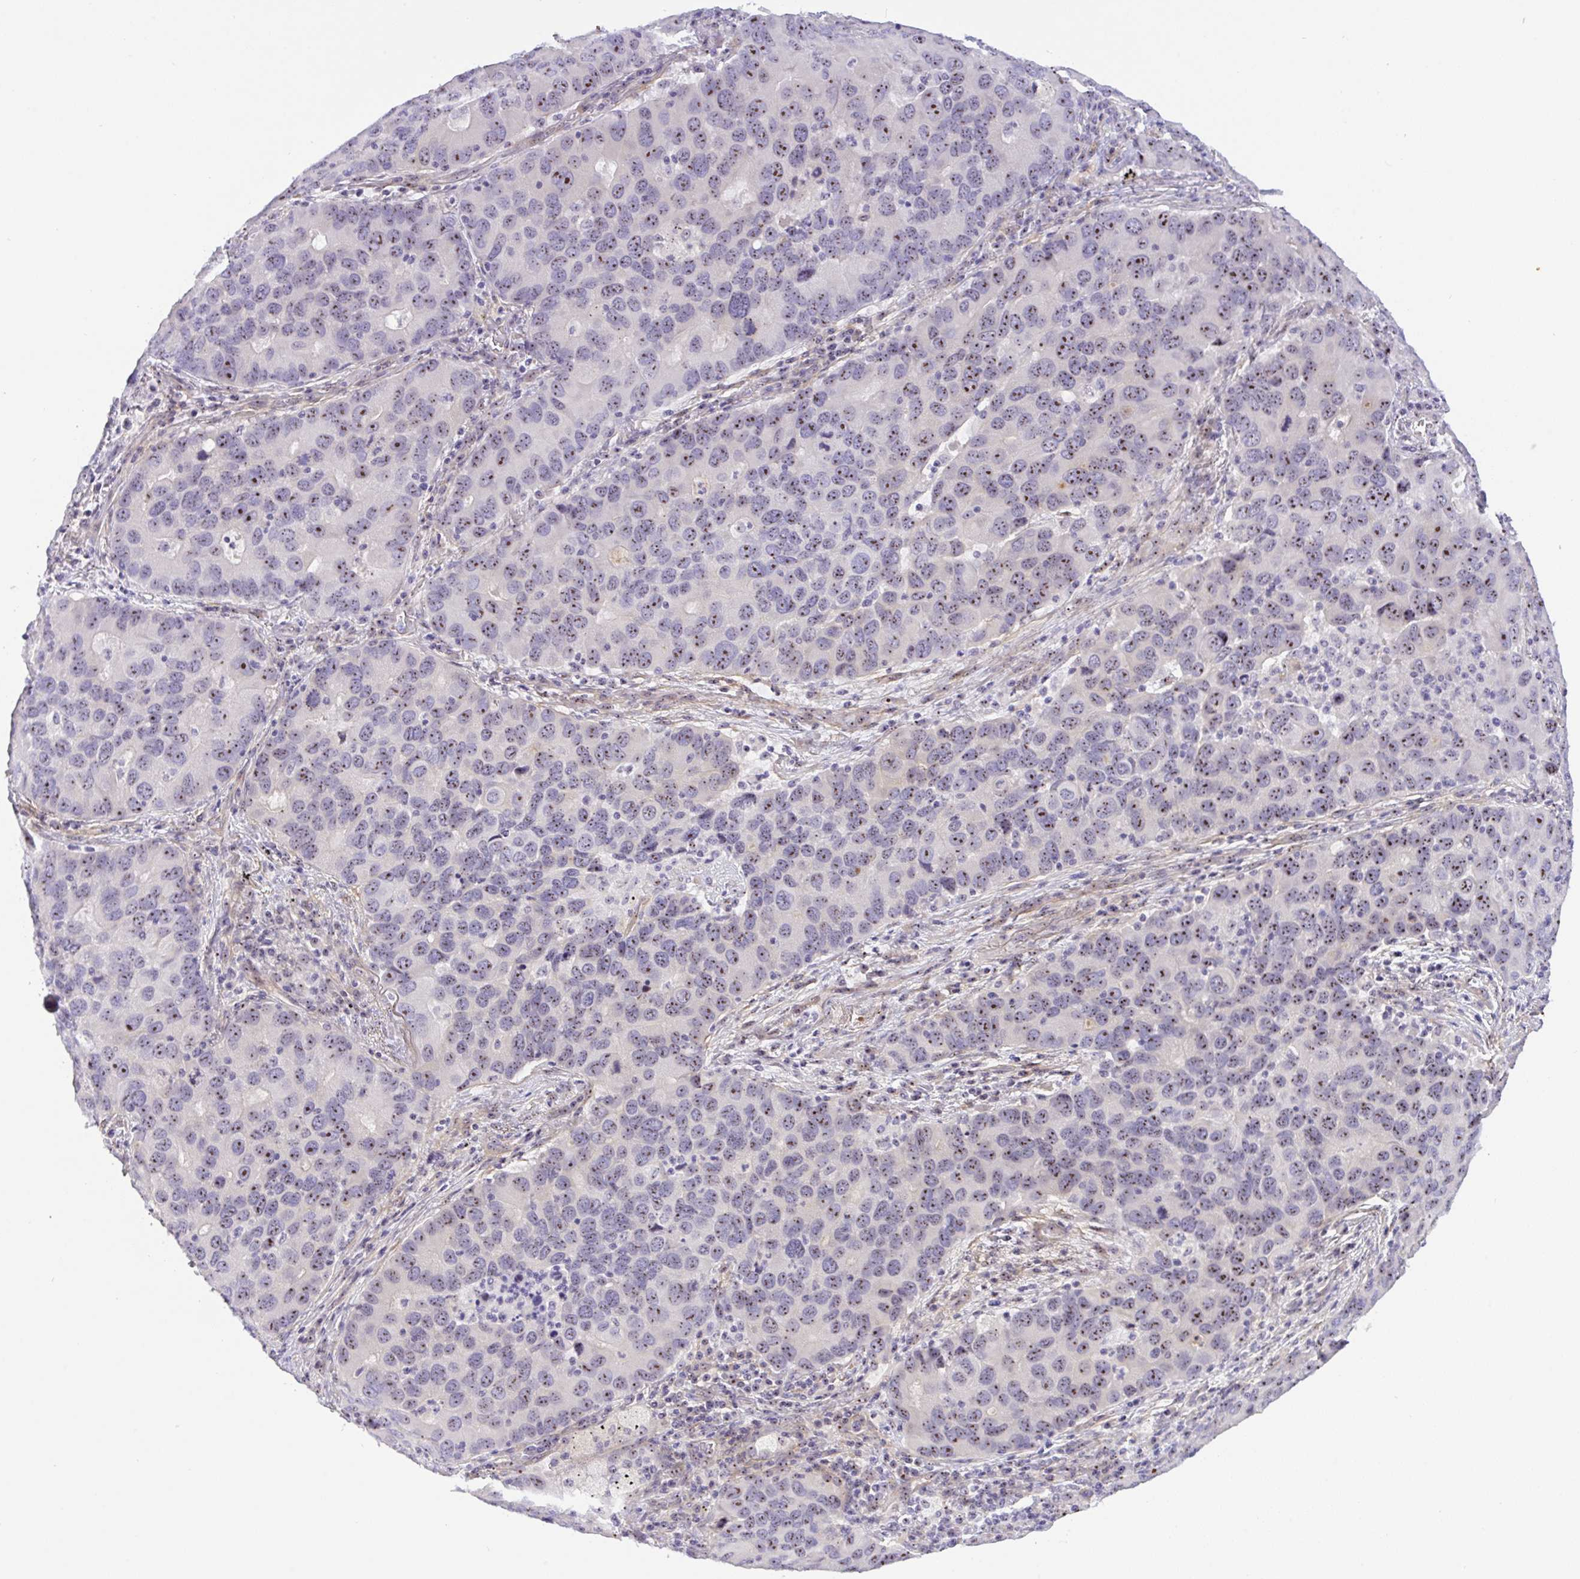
{"staining": {"intensity": "moderate", "quantity": "25%-75%", "location": "nuclear"}, "tissue": "lung cancer", "cell_type": "Tumor cells", "image_type": "cancer", "snomed": [{"axis": "morphology", "description": "Aneuploidy"}, {"axis": "morphology", "description": "Adenocarcinoma, NOS"}, {"axis": "topography", "description": "Lymph node"}, {"axis": "topography", "description": "Lung"}], "caption": "Brown immunohistochemical staining in adenocarcinoma (lung) reveals moderate nuclear staining in about 25%-75% of tumor cells.", "gene": "MXRA8", "patient": {"sex": "female", "age": 74}}